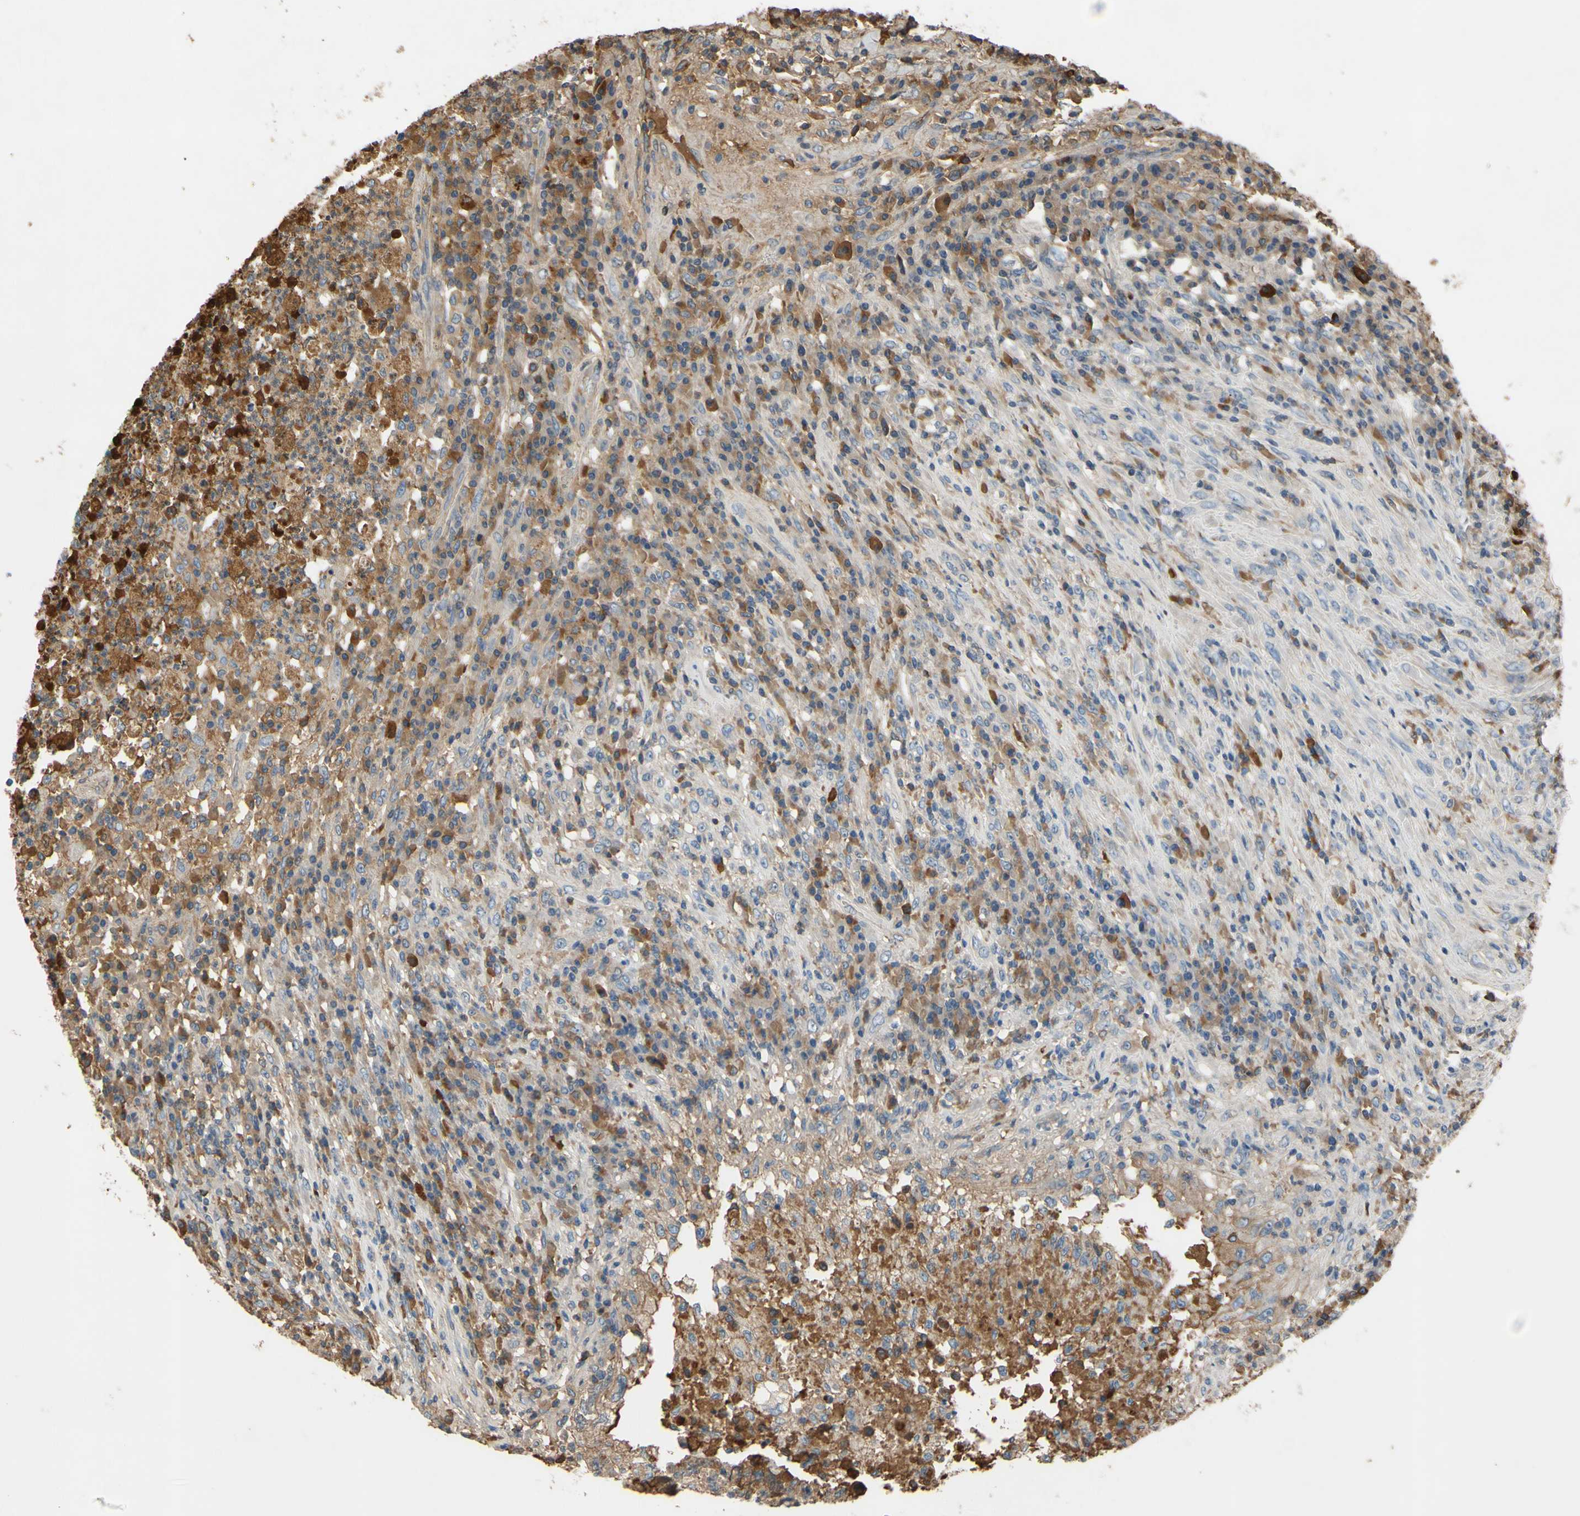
{"staining": {"intensity": "moderate", "quantity": "25%-75%", "location": "cytoplasmic/membranous"}, "tissue": "testis cancer", "cell_type": "Tumor cells", "image_type": "cancer", "snomed": [{"axis": "morphology", "description": "Necrosis, NOS"}, {"axis": "morphology", "description": "Carcinoma, Embryonal, NOS"}, {"axis": "topography", "description": "Testis"}], "caption": "Embryonal carcinoma (testis) stained with immunohistochemistry (IHC) demonstrates moderate cytoplasmic/membranous expression in approximately 25%-75% of tumor cells. The protein of interest is shown in brown color, while the nuclei are stained blue.", "gene": "TIMP2", "patient": {"sex": "male", "age": 19}}